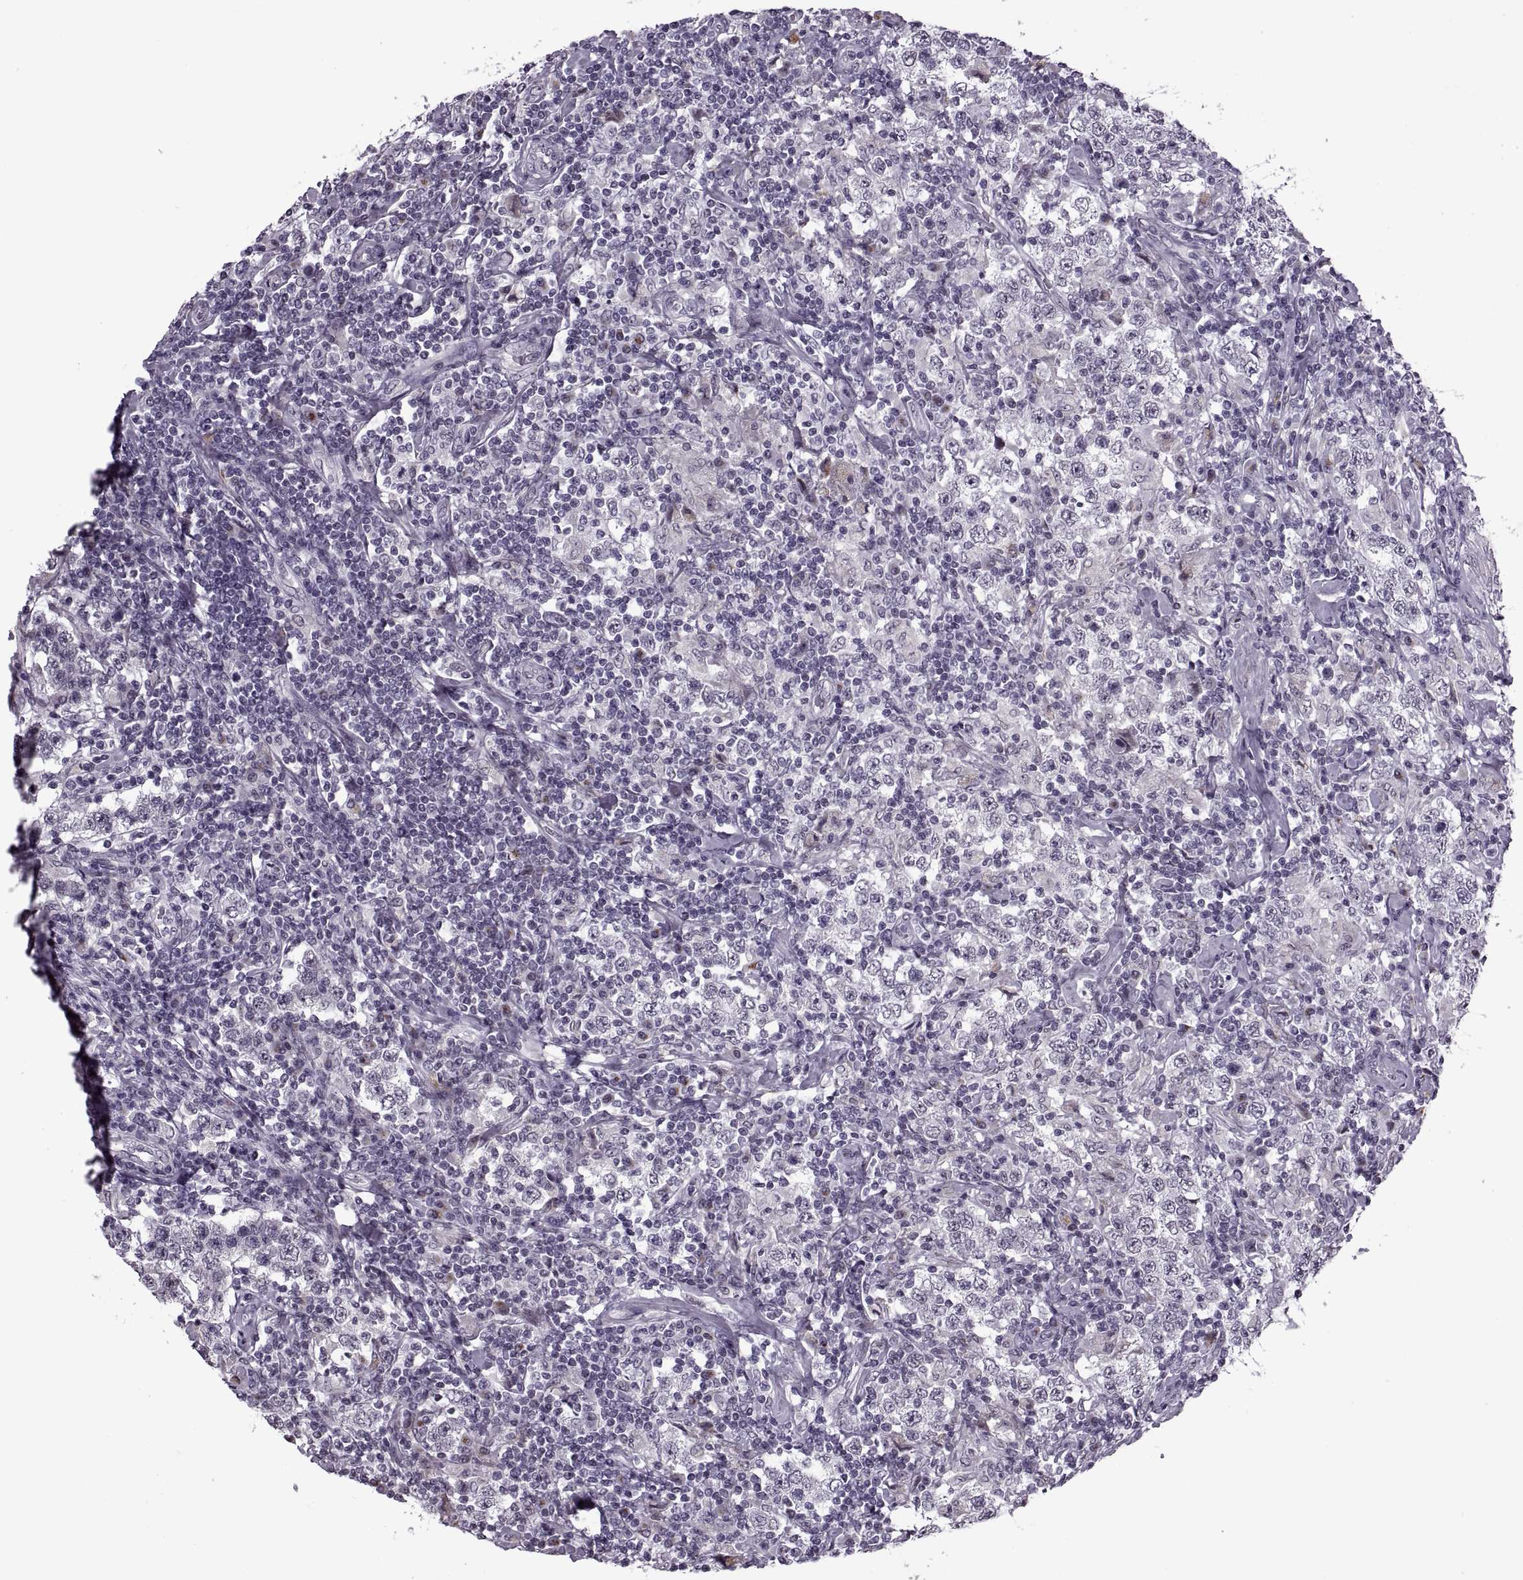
{"staining": {"intensity": "negative", "quantity": "none", "location": "none"}, "tissue": "testis cancer", "cell_type": "Tumor cells", "image_type": "cancer", "snomed": [{"axis": "morphology", "description": "Seminoma, NOS"}, {"axis": "morphology", "description": "Carcinoma, Embryonal, NOS"}, {"axis": "topography", "description": "Testis"}], "caption": "This image is of testis seminoma stained with IHC to label a protein in brown with the nuclei are counter-stained blue. There is no expression in tumor cells.", "gene": "PRSS37", "patient": {"sex": "male", "age": 41}}